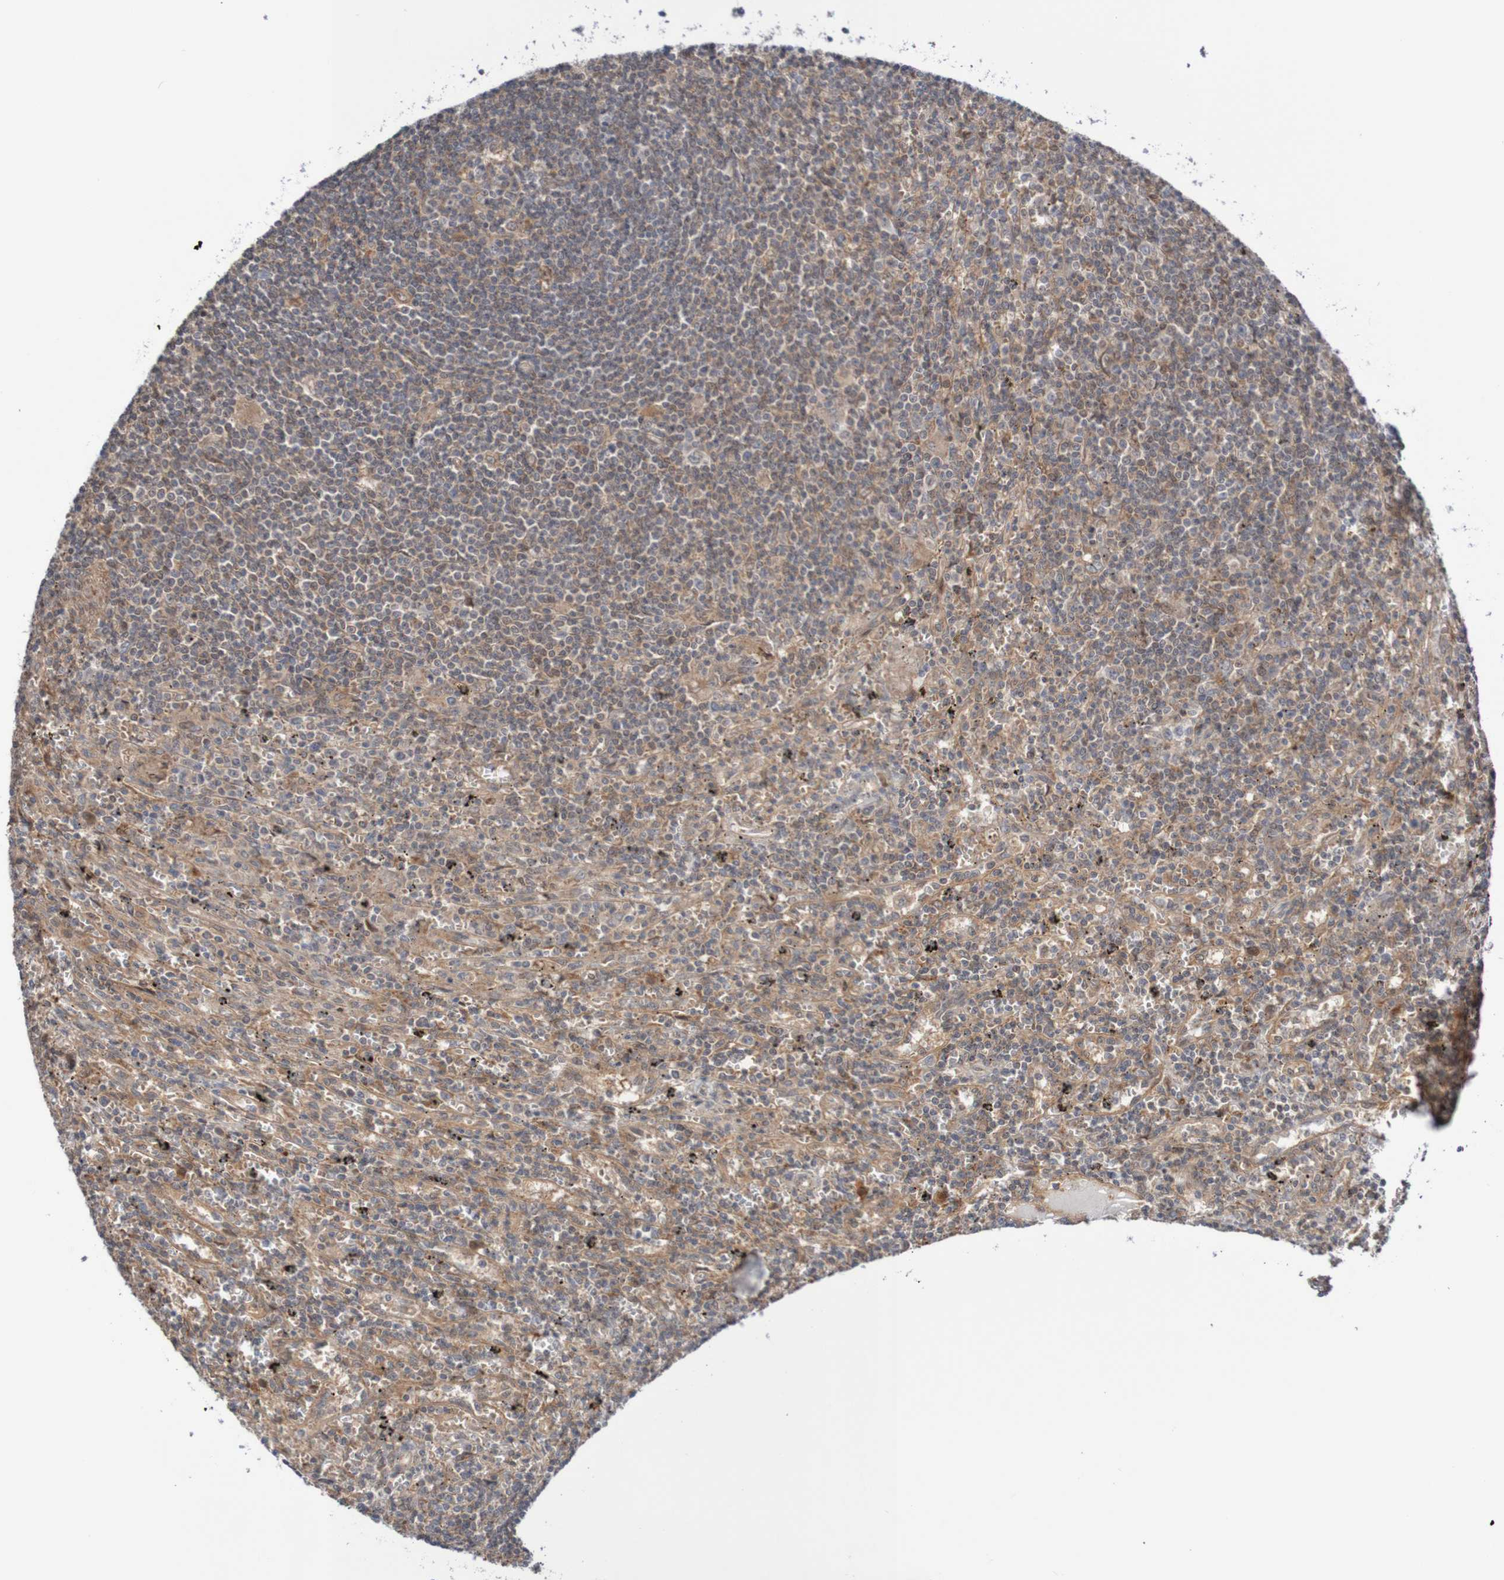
{"staining": {"intensity": "moderate", "quantity": "25%-75%", "location": "cytoplasmic/membranous"}, "tissue": "lymphoma", "cell_type": "Tumor cells", "image_type": "cancer", "snomed": [{"axis": "morphology", "description": "Malignant lymphoma, non-Hodgkin's type, Low grade"}, {"axis": "topography", "description": "Spleen"}], "caption": "Lymphoma tissue demonstrates moderate cytoplasmic/membranous positivity in about 25%-75% of tumor cells, visualized by immunohistochemistry.", "gene": "PHPT1", "patient": {"sex": "male", "age": 76}}